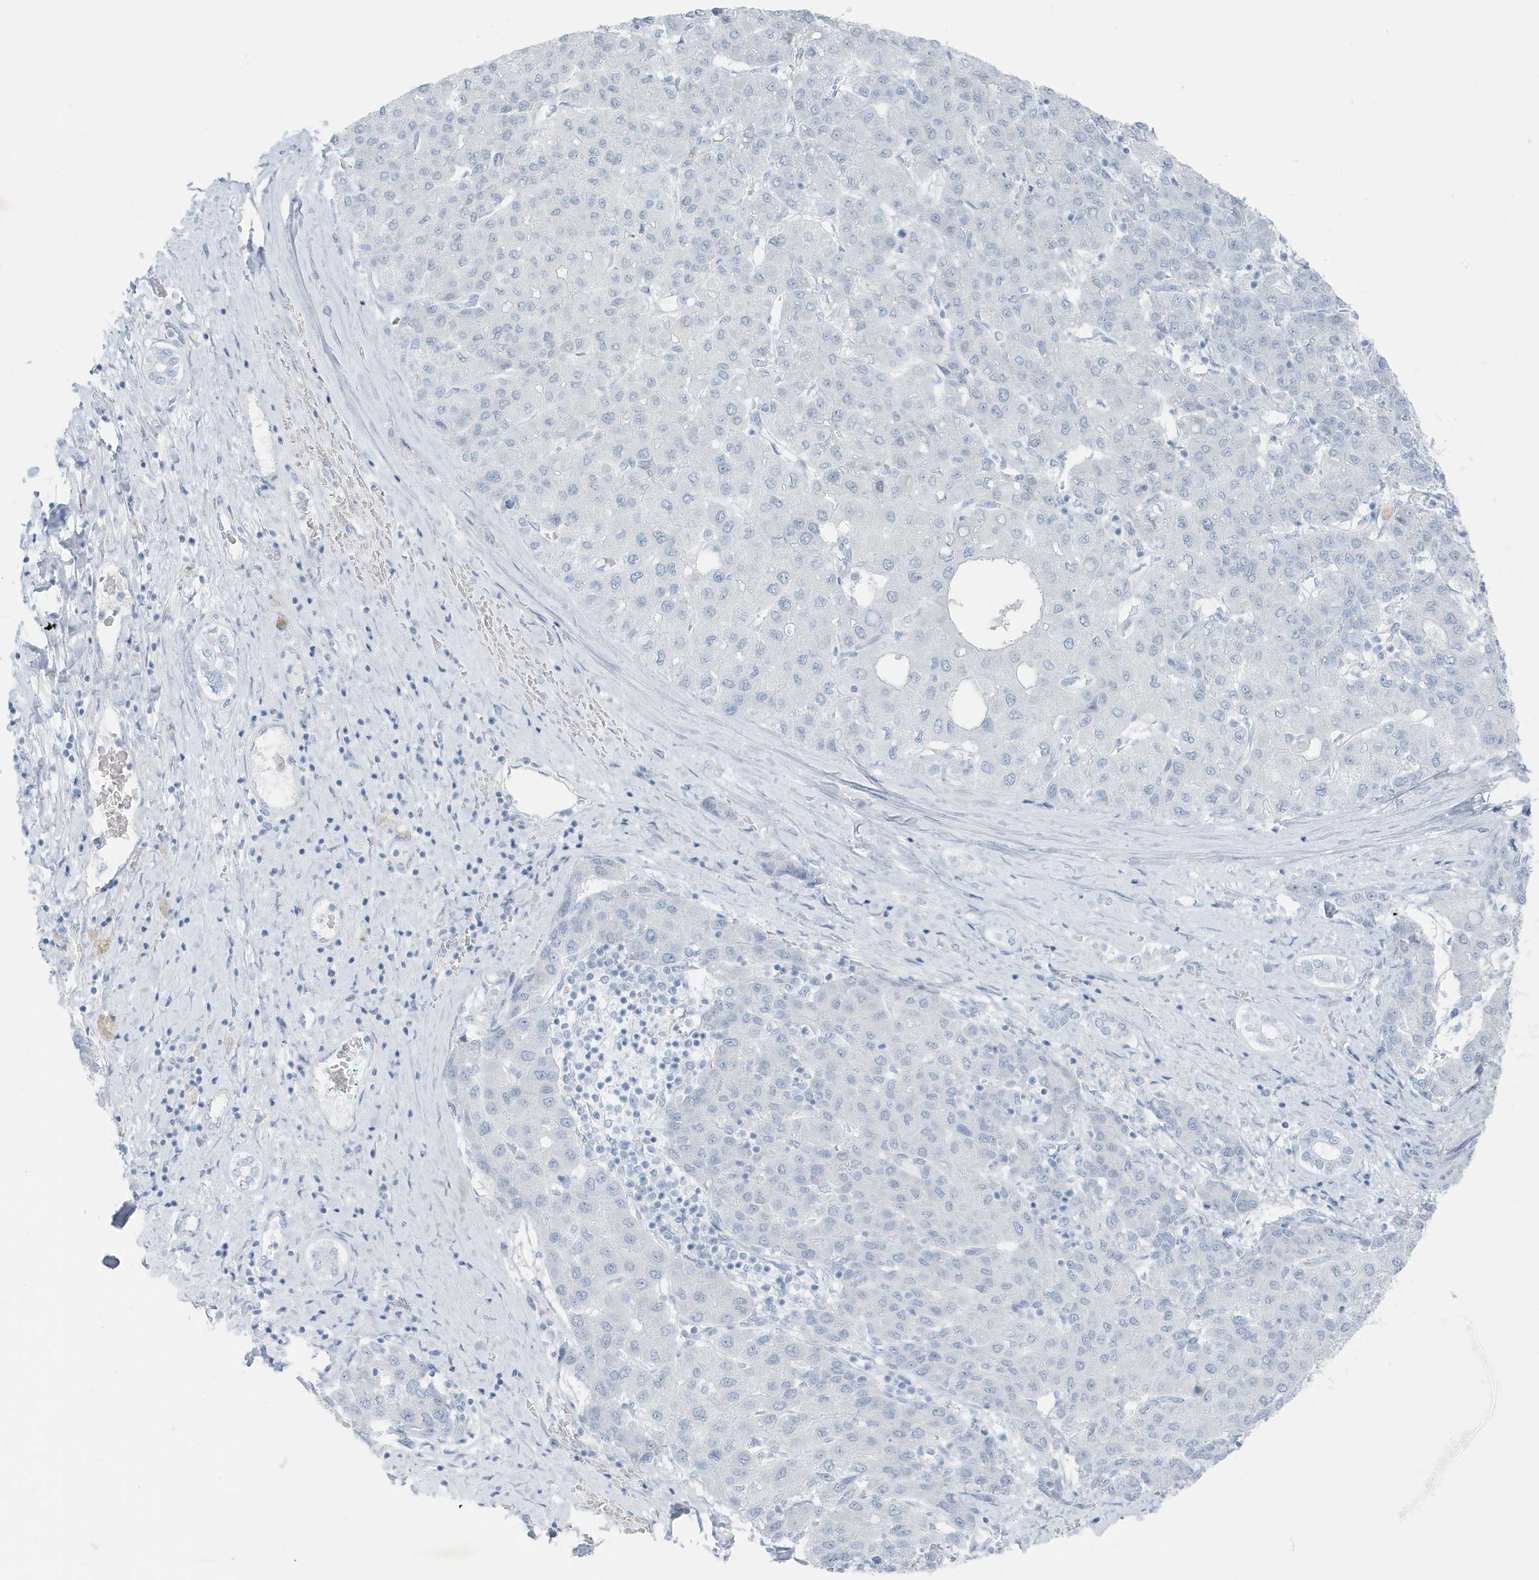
{"staining": {"intensity": "negative", "quantity": "none", "location": "none"}, "tissue": "liver cancer", "cell_type": "Tumor cells", "image_type": "cancer", "snomed": [{"axis": "morphology", "description": "Carcinoma, Hepatocellular, NOS"}, {"axis": "topography", "description": "Liver"}], "caption": "Immunohistochemistry micrograph of human hepatocellular carcinoma (liver) stained for a protein (brown), which displays no staining in tumor cells.", "gene": "ZFP64", "patient": {"sex": "male", "age": 65}}